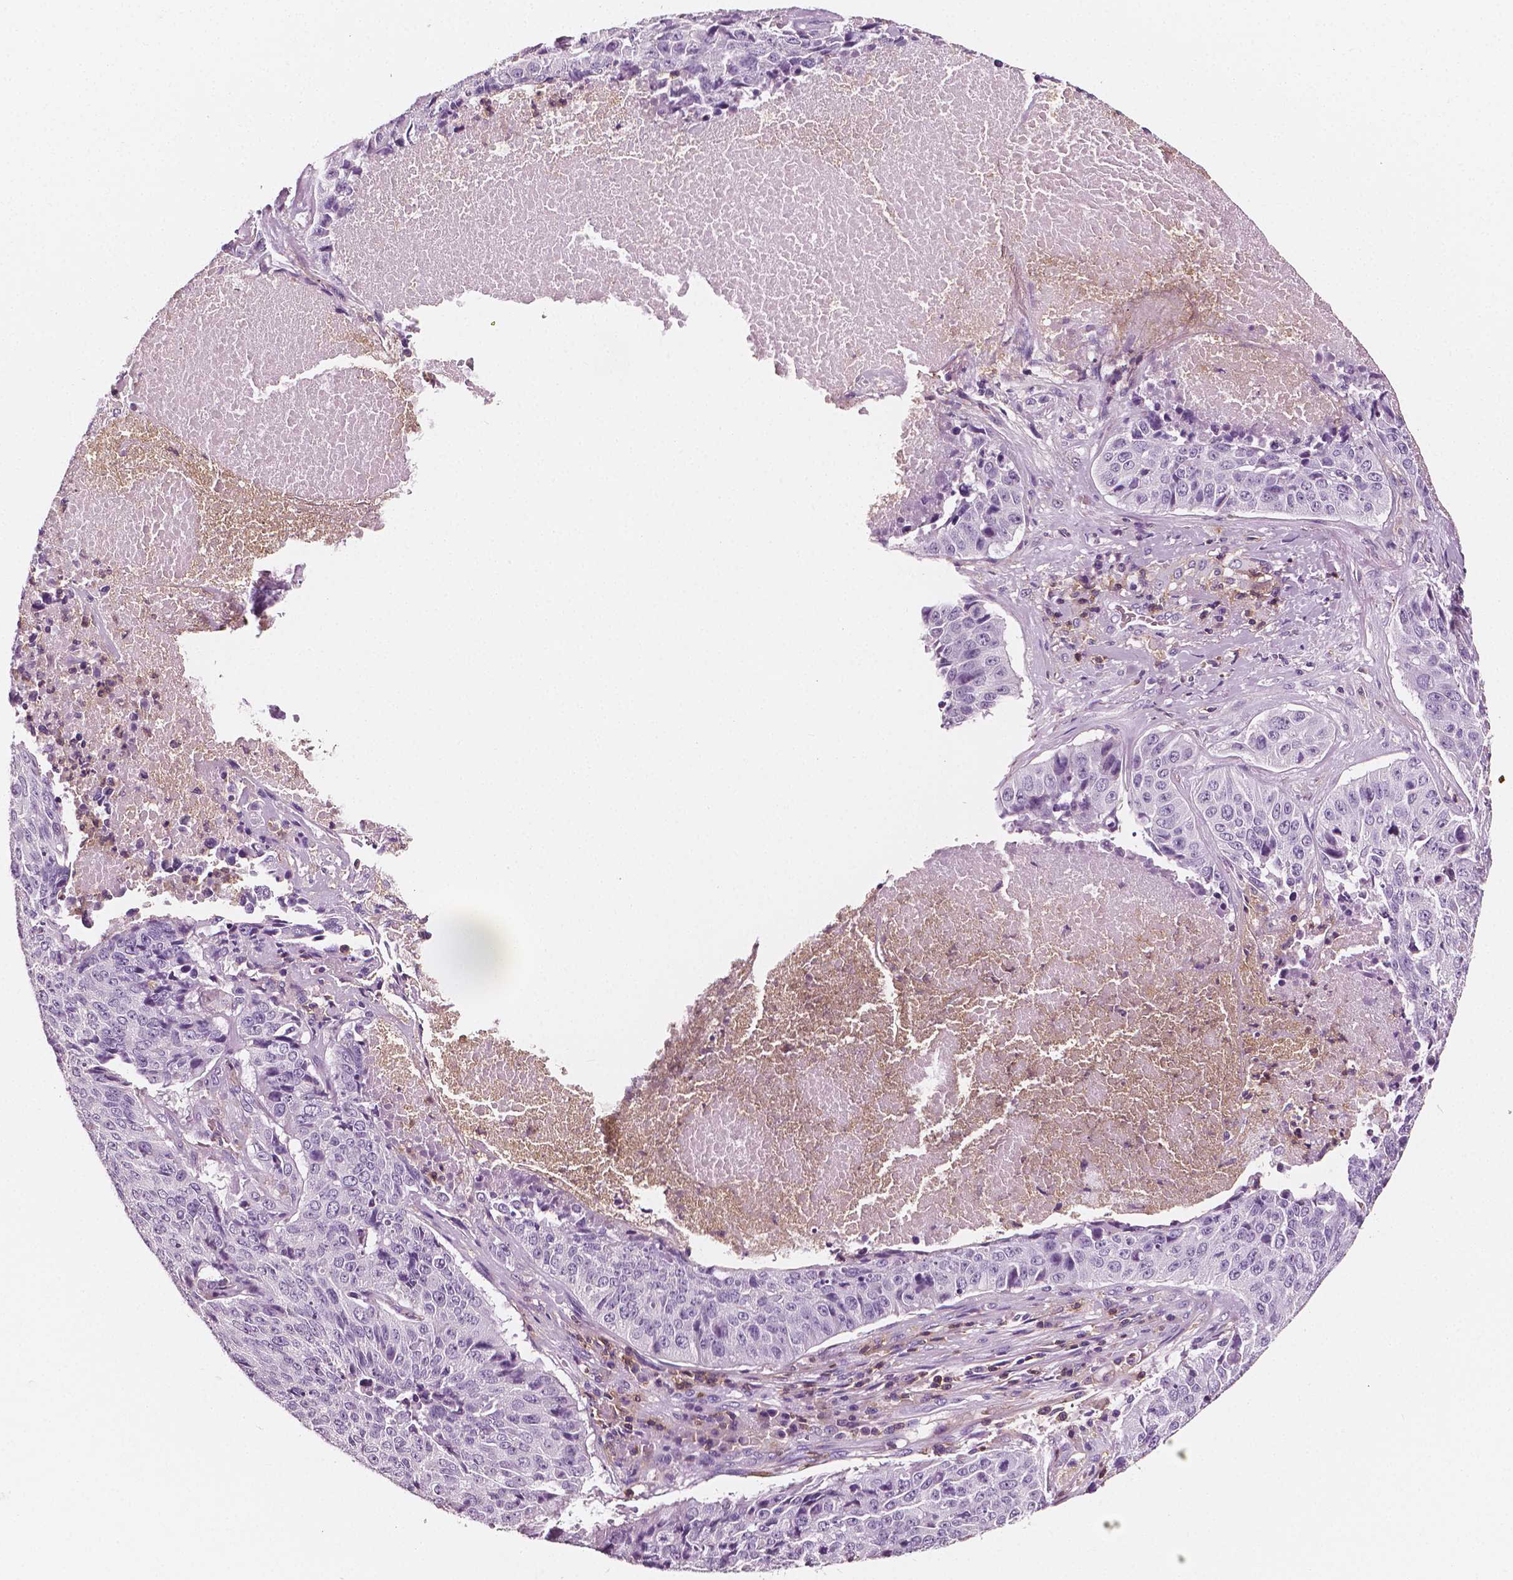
{"staining": {"intensity": "negative", "quantity": "none", "location": "none"}, "tissue": "lung cancer", "cell_type": "Tumor cells", "image_type": "cancer", "snomed": [{"axis": "morphology", "description": "Normal tissue, NOS"}, {"axis": "morphology", "description": "Squamous cell carcinoma, NOS"}, {"axis": "topography", "description": "Bronchus"}, {"axis": "topography", "description": "Lung"}], "caption": "Photomicrograph shows no significant protein positivity in tumor cells of lung cancer.", "gene": "PTPRC", "patient": {"sex": "male", "age": 64}}